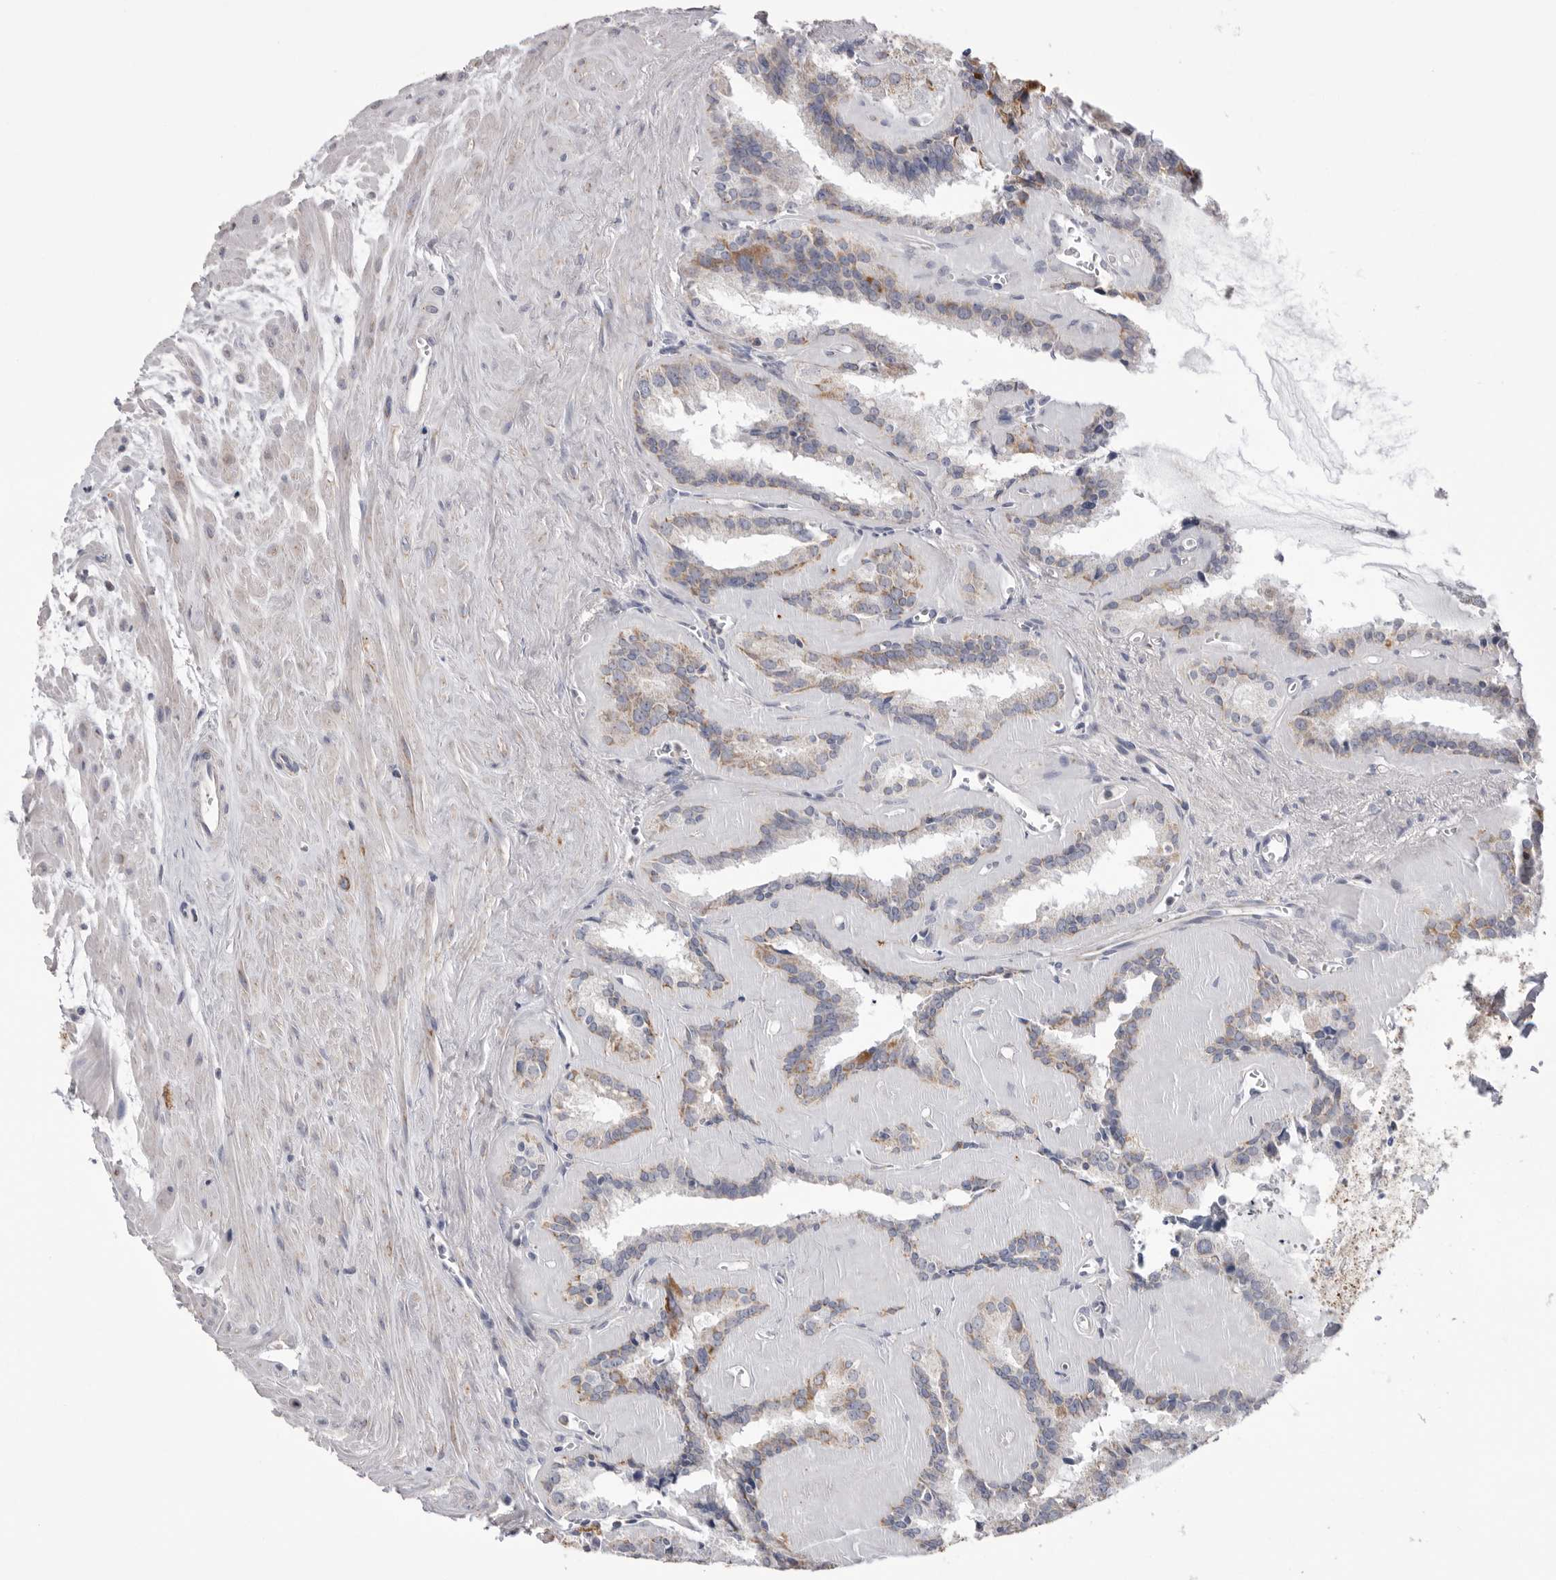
{"staining": {"intensity": "moderate", "quantity": "<25%", "location": "cytoplasmic/membranous"}, "tissue": "seminal vesicle", "cell_type": "Glandular cells", "image_type": "normal", "snomed": [{"axis": "morphology", "description": "Normal tissue, NOS"}, {"axis": "topography", "description": "Prostate"}, {"axis": "topography", "description": "Seminal veicle"}], "caption": "Immunohistochemical staining of normal human seminal vesicle exhibits <25% levels of moderate cytoplasmic/membranous protein staining in approximately <25% of glandular cells.", "gene": "VDAC3", "patient": {"sex": "male", "age": 59}}